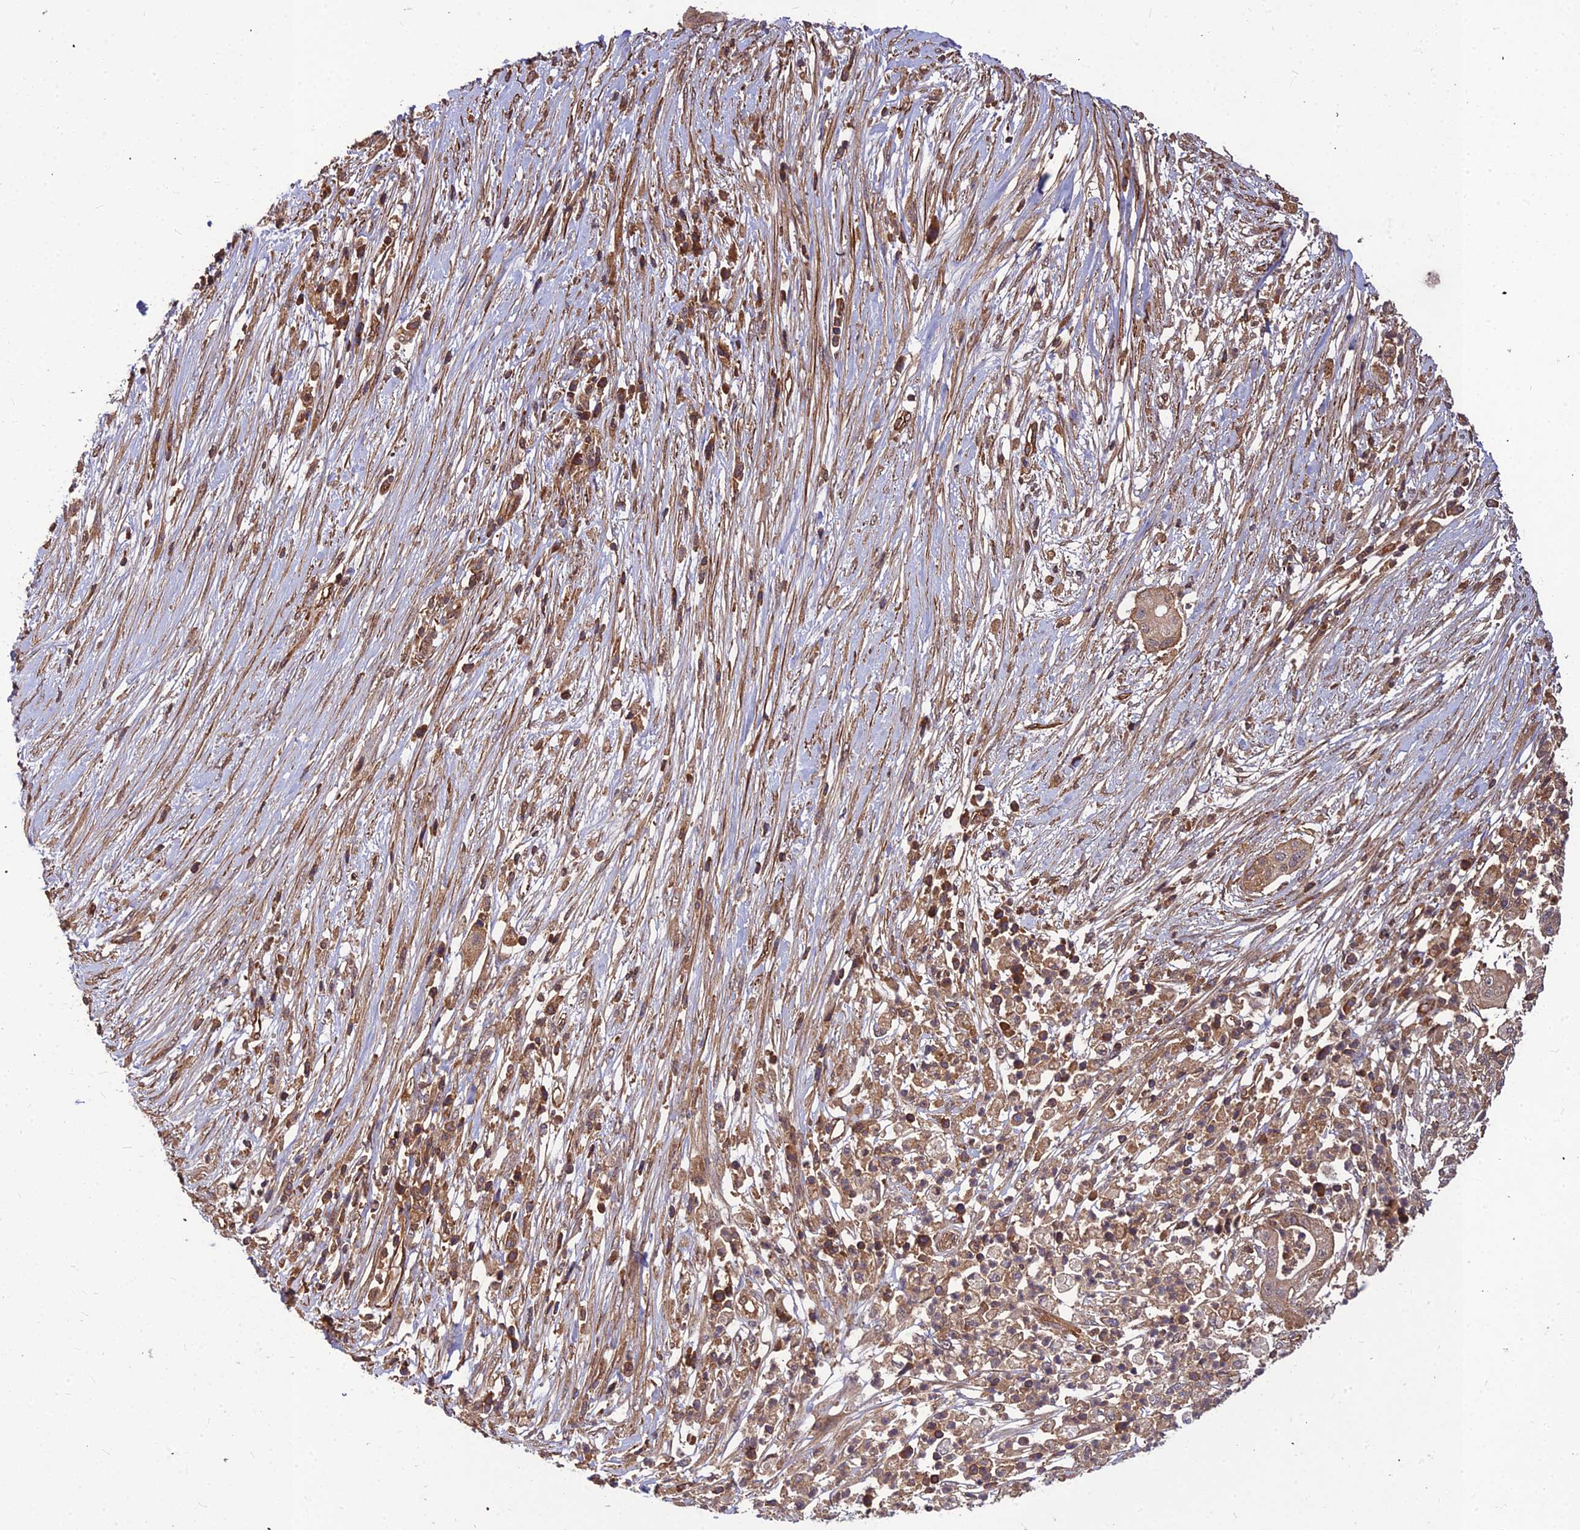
{"staining": {"intensity": "weak", "quantity": ">75%", "location": "cytoplasmic/membranous"}, "tissue": "pancreatic cancer", "cell_type": "Tumor cells", "image_type": "cancer", "snomed": [{"axis": "morphology", "description": "Adenocarcinoma, NOS"}, {"axis": "topography", "description": "Pancreas"}], "caption": "Protein expression analysis of pancreatic cancer (adenocarcinoma) exhibits weak cytoplasmic/membranous staining in approximately >75% of tumor cells.", "gene": "ZNF467", "patient": {"sex": "male", "age": 68}}